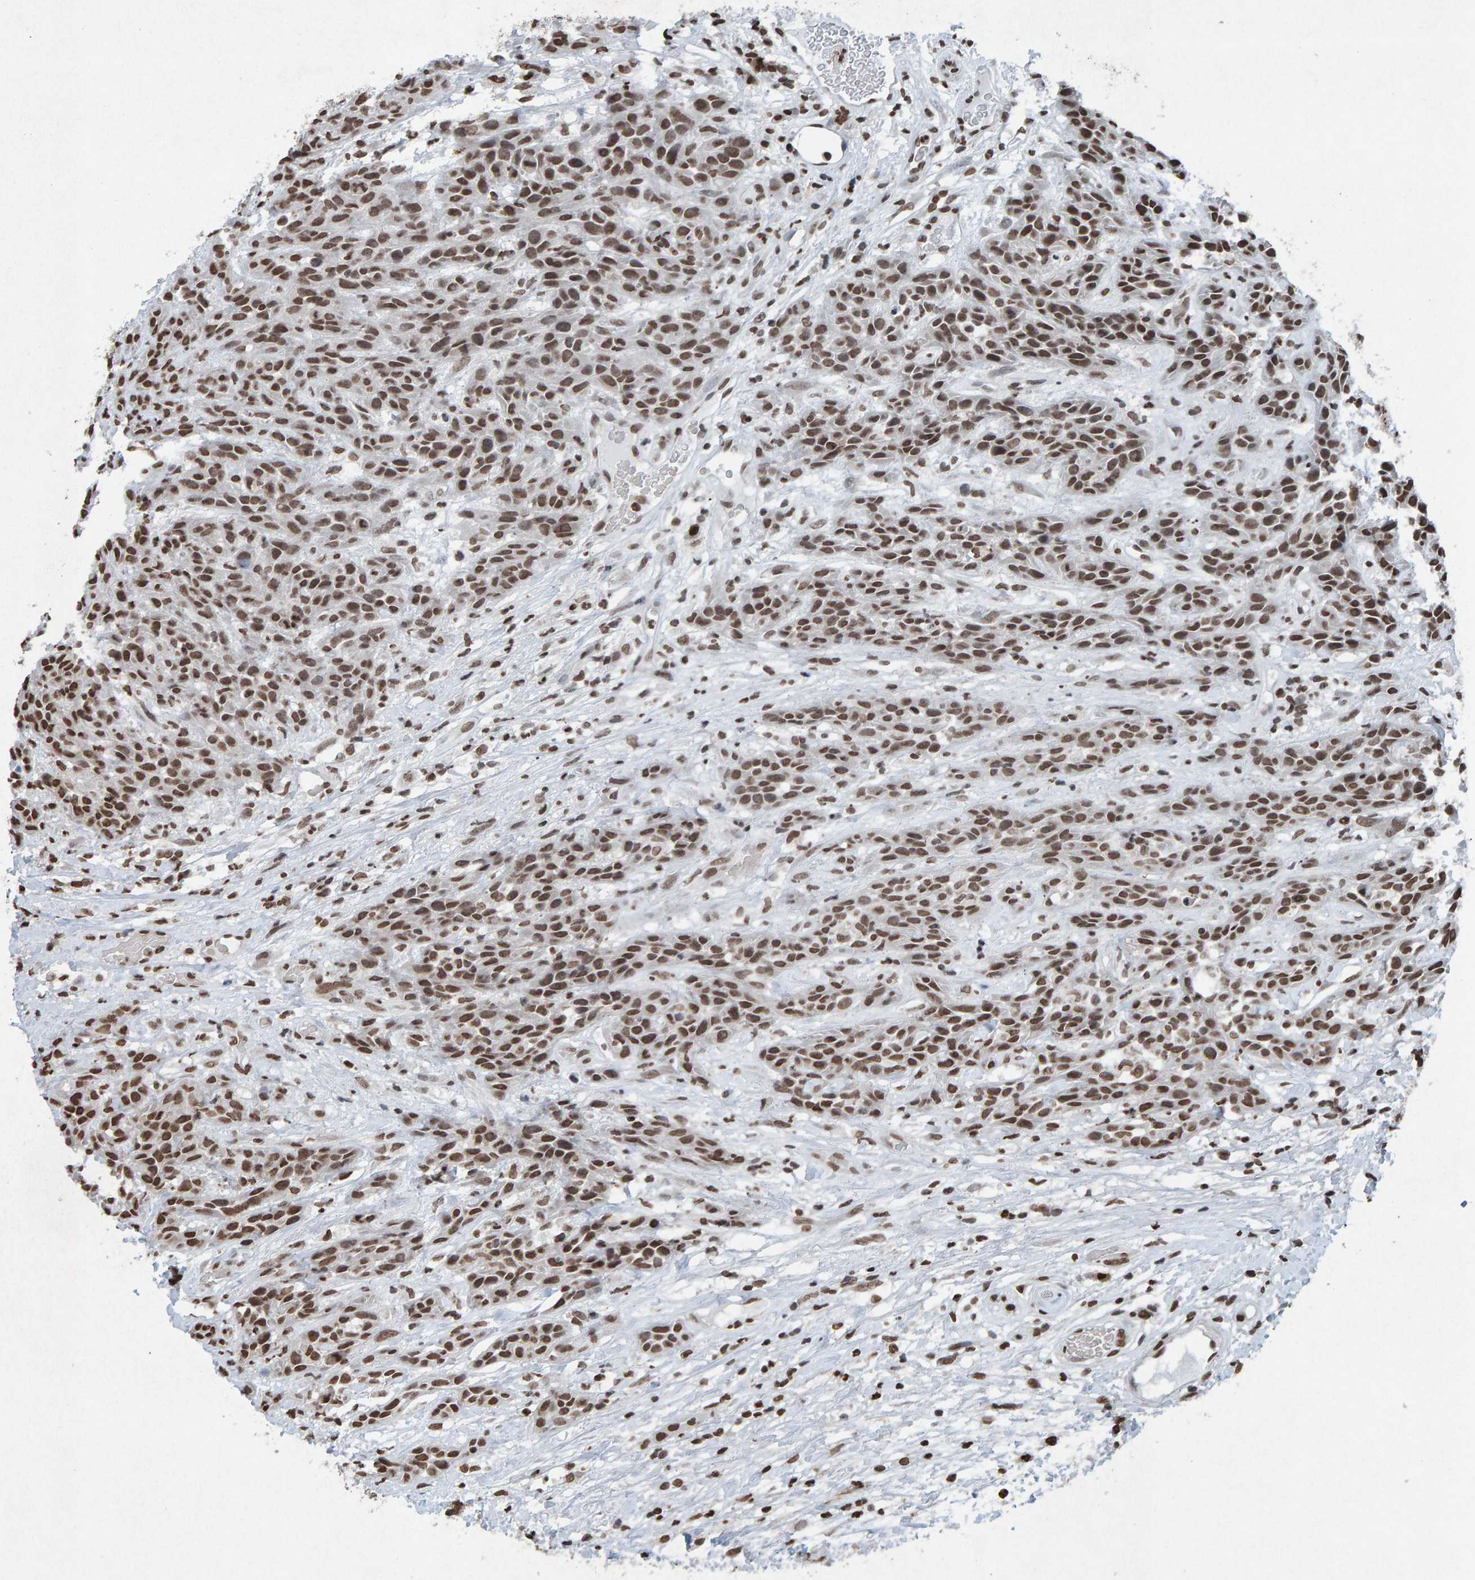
{"staining": {"intensity": "moderate", "quantity": ">75%", "location": "nuclear"}, "tissue": "head and neck cancer", "cell_type": "Tumor cells", "image_type": "cancer", "snomed": [{"axis": "morphology", "description": "Normal tissue, NOS"}, {"axis": "morphology", "description": "Squamous cell carcinoma, NOS"}, {"axis": "topography", "description": "Cartilage tissue"}, {"axis": "topography", "description": "Head-Neck"}], "caption": "A histopathology image of head and neck cancer stained for a protein displays moderate nuclear brown staining in tumor cells.", "gene": "H2AZ1", "patient": {"sex": "male", "age": 62}}